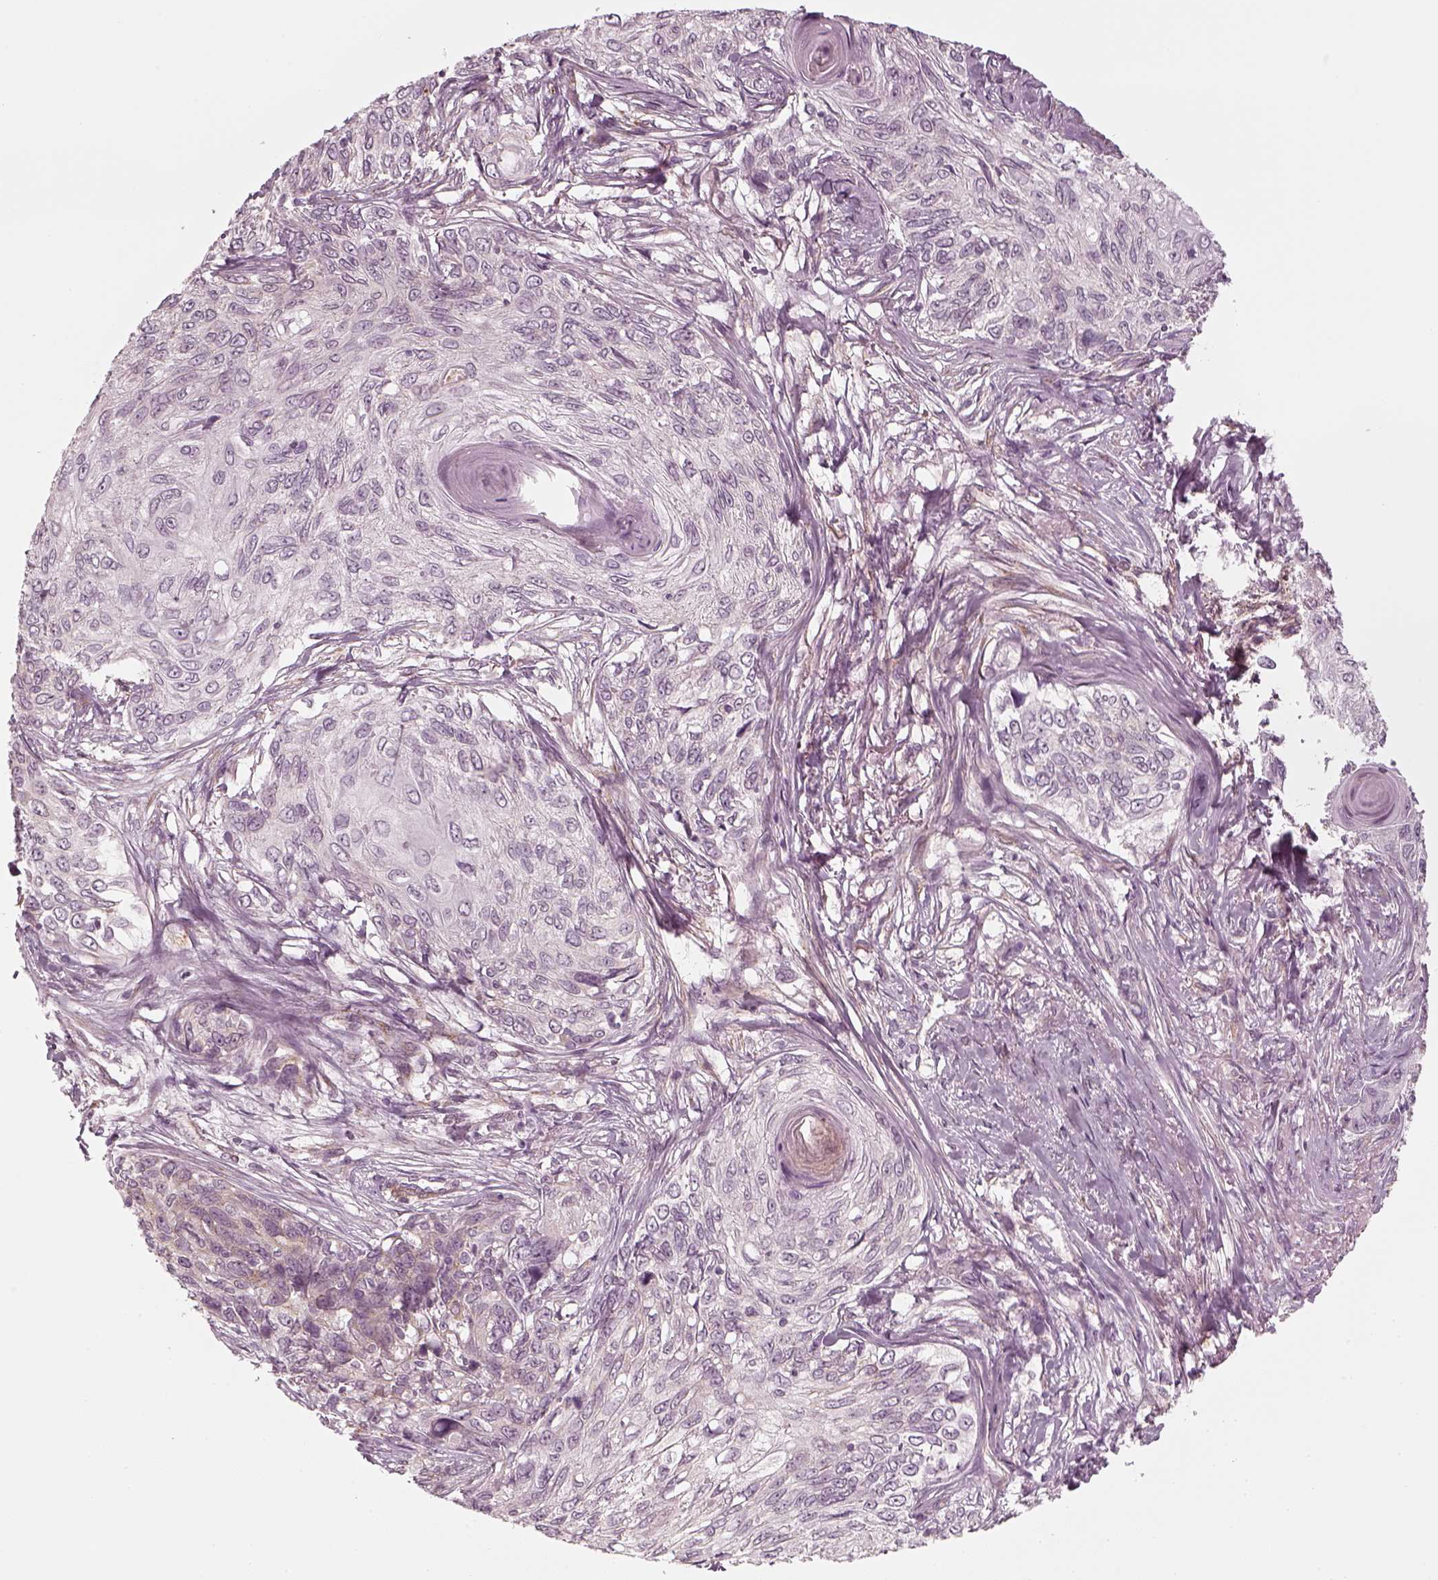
{"staining": {"intensity": "negative", "quantity": "none", "location": "none"}, "tissue": "skin cancer", "cell_type": "Tumor cells", "image_type": "cancer", "snomed": [{"axis": "morphology", "description": "Squamous cell carcinoma, NOS"}, {"axis": "topography", "description": "Skin"}], "caption": "There is no significant positivity in tumor cells of skin cancer (squamous cell carcinoma).", "gene": "LAMB2", "patient": {"sex": "male", "age": 92}}